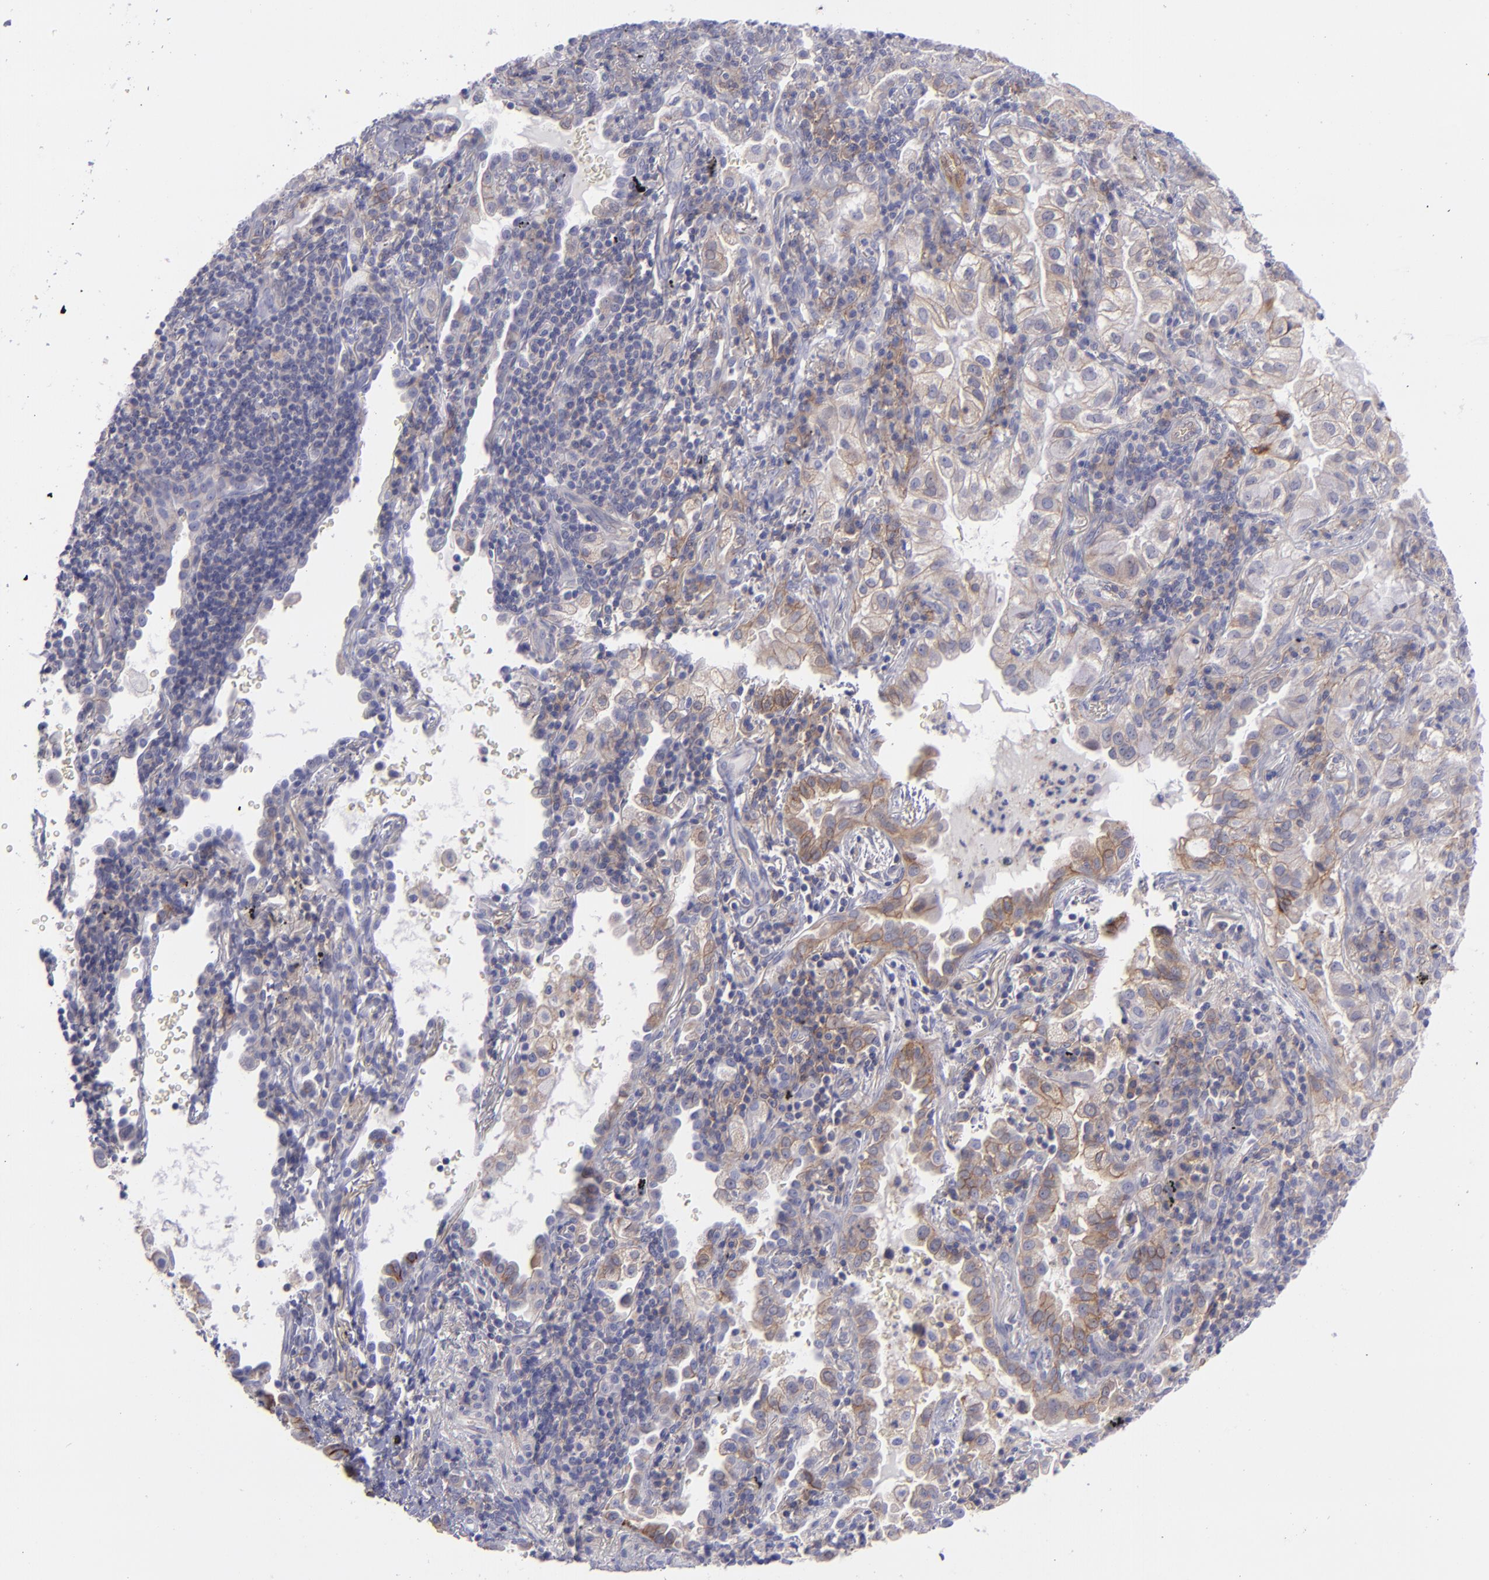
{"staining": {"intensity": "moderate", "quantity": "25%-75%", "location": "cytoplasmic/membranous"}, "tissue": "lung cancer", "cell_type": "Tumor cells", "image_type": "cancer", "snomed": [{"axis": "morphology", "description": "Adenocarcinoma, NOS"}, {"axis": "topography", "description": "Lung"}], "caption": "High-power microscopy captured an IHC photomicrograph of adenocarcinoma (lung), revealing moderate cytoplasmic/membranous positivity in approximately 25%-75% of tumor cells. The staining was performed using DAB (3,3'-diaminobenzidine) to visualize the protein expression in brown, while the nuclei were stained in blue with hematoxylin (Magnification: 20x).", "gene": "BSG", "patient": {"sex": "female", "age": 50}}